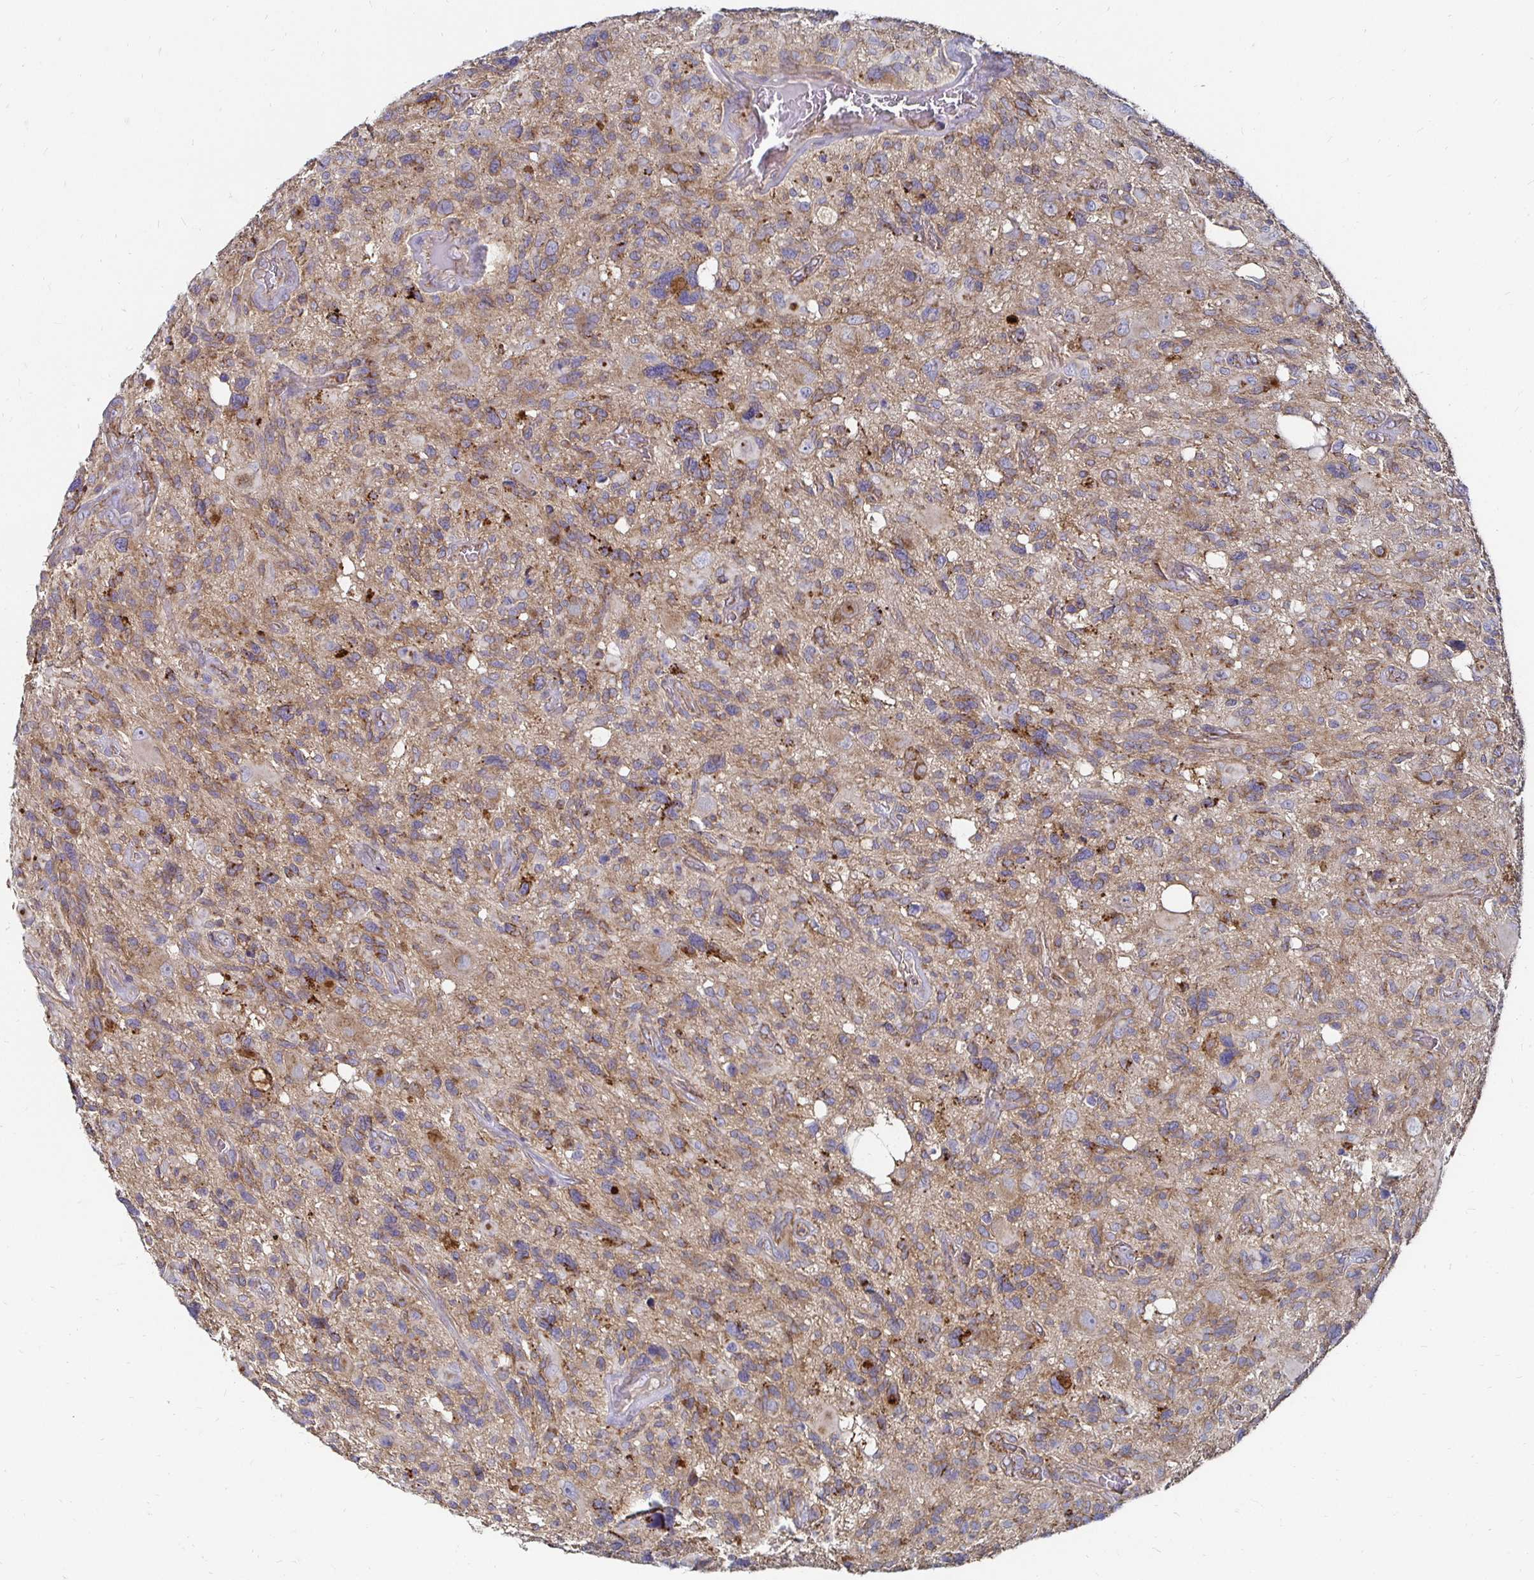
{"staining": {"intensity": "weak", "quantity": "25%-75%", "location": "cytoplasmic/membranous"}, "tissue": "glioma", "cell_type": "Tumor cells", "image_type": "cancer", "snomed": [{"axis": "morphology", "description": "Glioma, malignant, High grade"}, {"axis": "topography", "description": "Brain"}], "caption": "Protein analysis of glioma tissue reveals weak cytoplasmic/membranous staining in approximately 25%-75% of tumor cells. (Stains: DAB (3,3'-diaminobenzidine) in brown, nuclei in blue, Microscopy: brightfield microscopy at high magnification).", "gene": "NCSTN", "patient": {"sex": "male", "age": 49}}